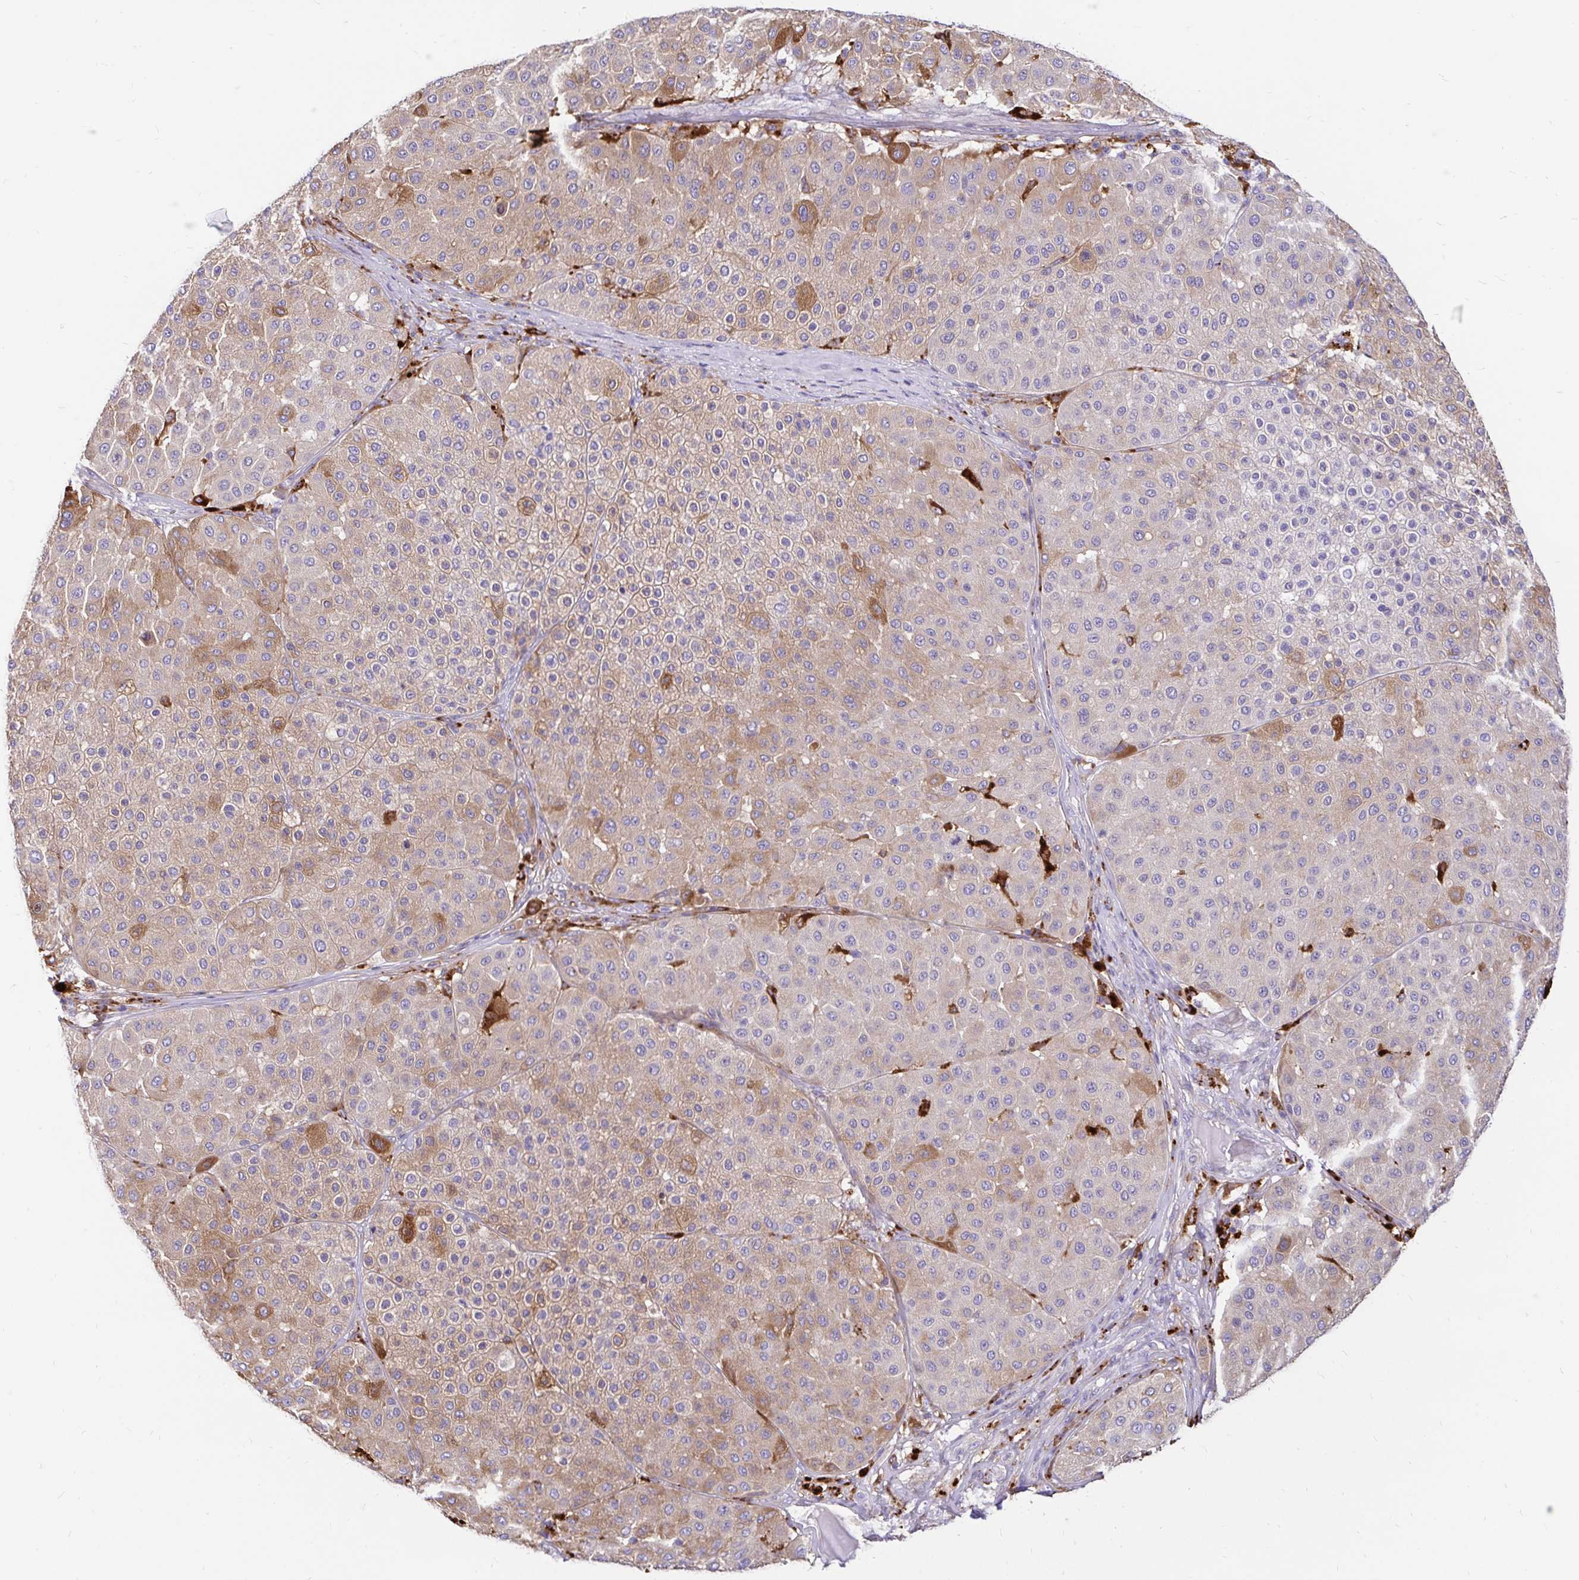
{"staining": {"intensity": "moderate", "quantity": ">75%", "location": "cytoplasmic/membranous"}, "tissue": "melanoma", "cell_type": "Tumor cells", "image_type": "cancer", "snomed": [{"axis": "morphology", "description": "Malignant melanoma, Metastatic site"}, {"axis": "topography", "description": "Smooth muscle"}], "caption": "Tumor cells exhibit medium levels of moderate cytoplasmic/membranous expression in about >75% of cells in malignant melanoma (metastatic site).", "gene": "FUCA1", "patient": {"sex": "male", "age": 41}}